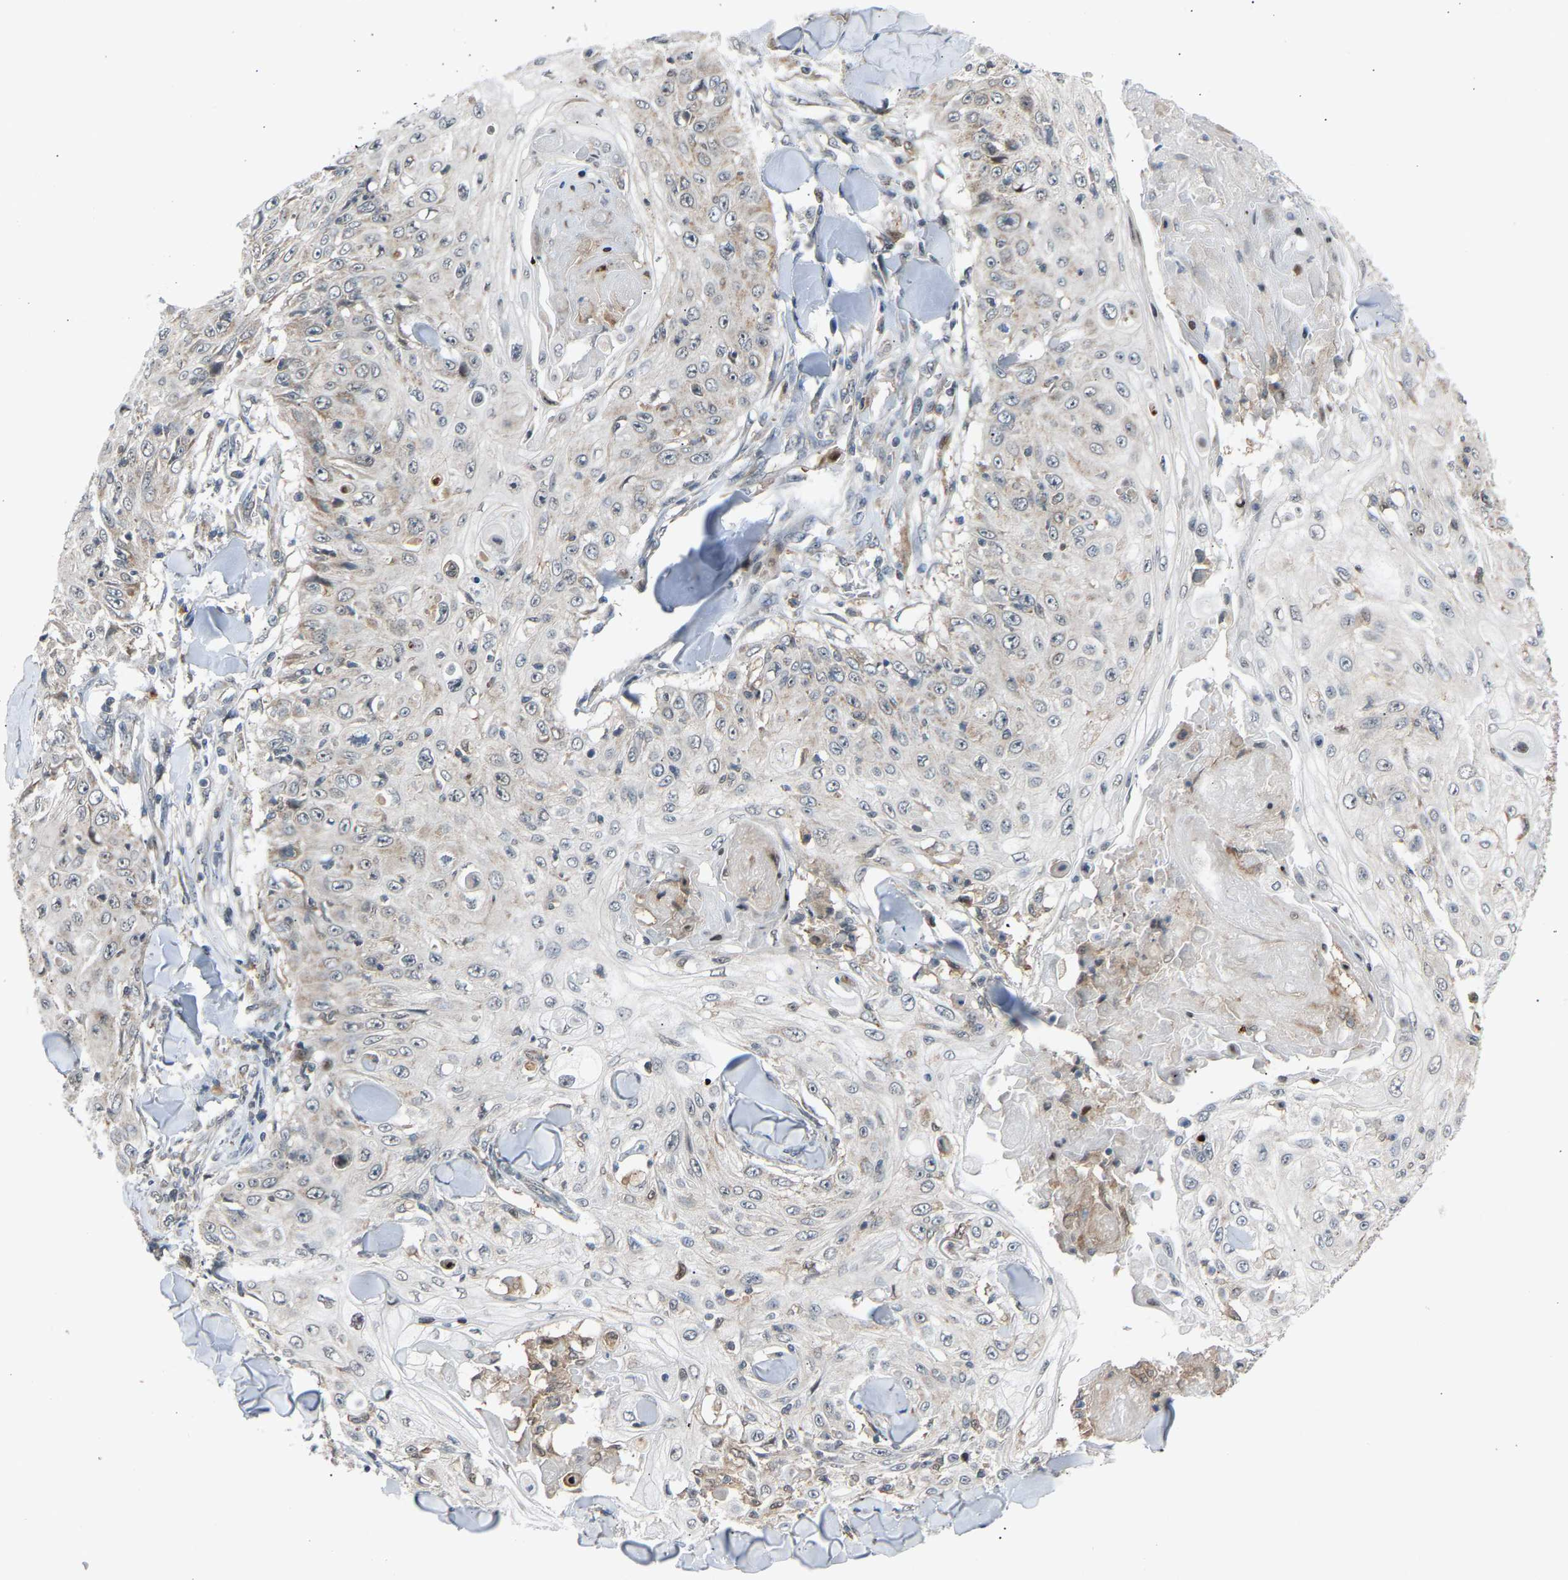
{"staining": {"intensity": "weak", "quantity": "<25%", "location": "cytoplasmic/membranous"}, "tissue": "skin cancer", "cell_type": "Tumor cells", "image_type": "cancer", "snomed": [{"axis": "morphology", "description": "Squamous cell carcinoma, NOS"}, {"axis": "topography", "description": "Skin"}], "caption": "Tumor cells are negative for protein expression in human skin cancer.", "gene": "SLIRP", "patient": {"sex": "male", "age": 86}}